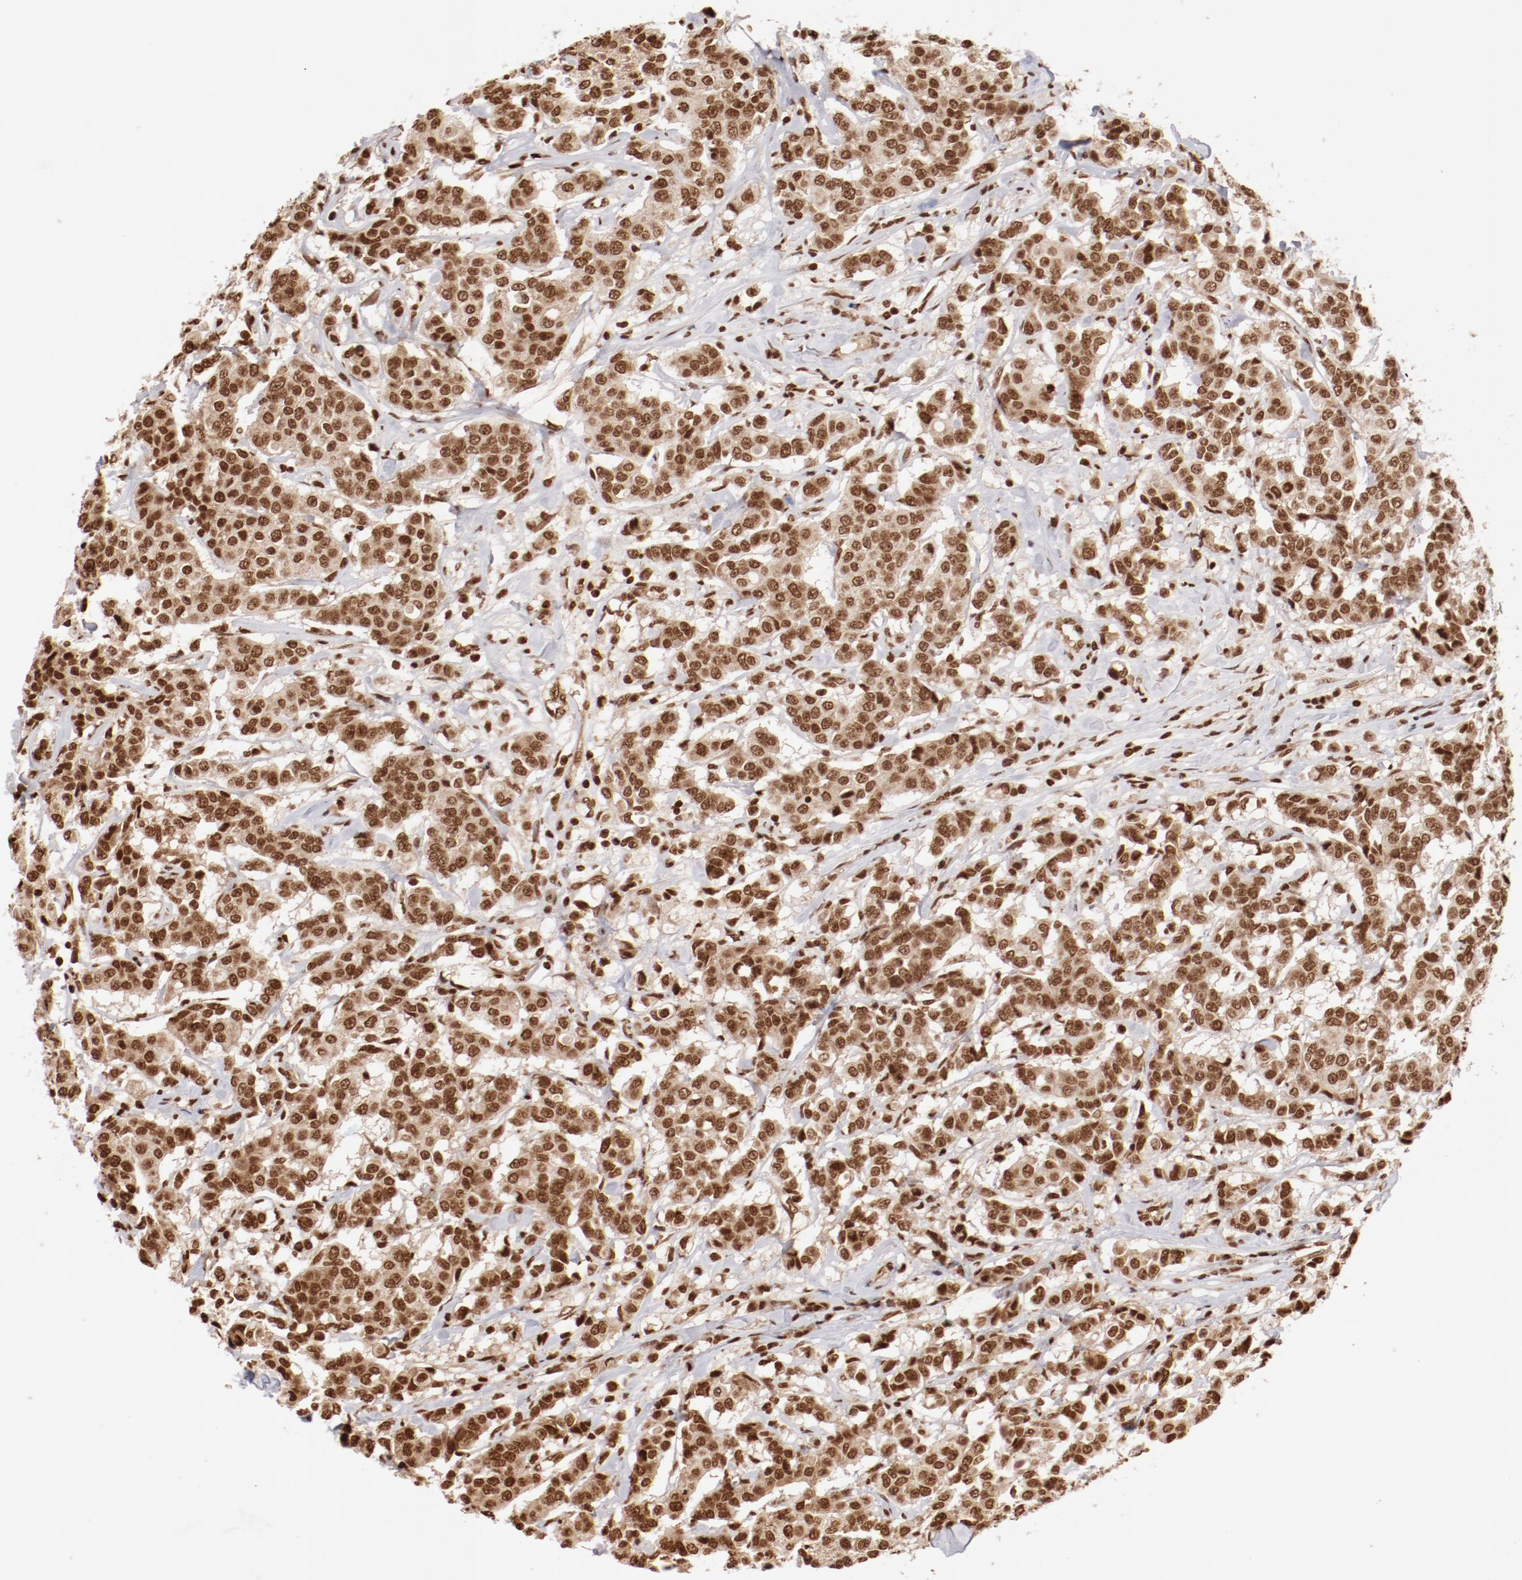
{"staining": {"intensity": "moderate", "quantity": ">75%", "location": "nuclear"}, "tissue": "breast cancer", "cell_type": "Tumor cells", "image_type": "cancer", "snomed": [{"axis": "morphology", "description": "Duct carcinoma"}, {"axis": "topography", "description": "Breast"}], "caption": "Protein staining of breast cancer (invasive ductal carcinoma) tissue reveals moderate nuclear expression in about >75% of tumor cells. (Brightfield microscopy of DAB IHC at high magnification).", "gene": "ABL2", "patient": {"sex": "female", "age": 27}}